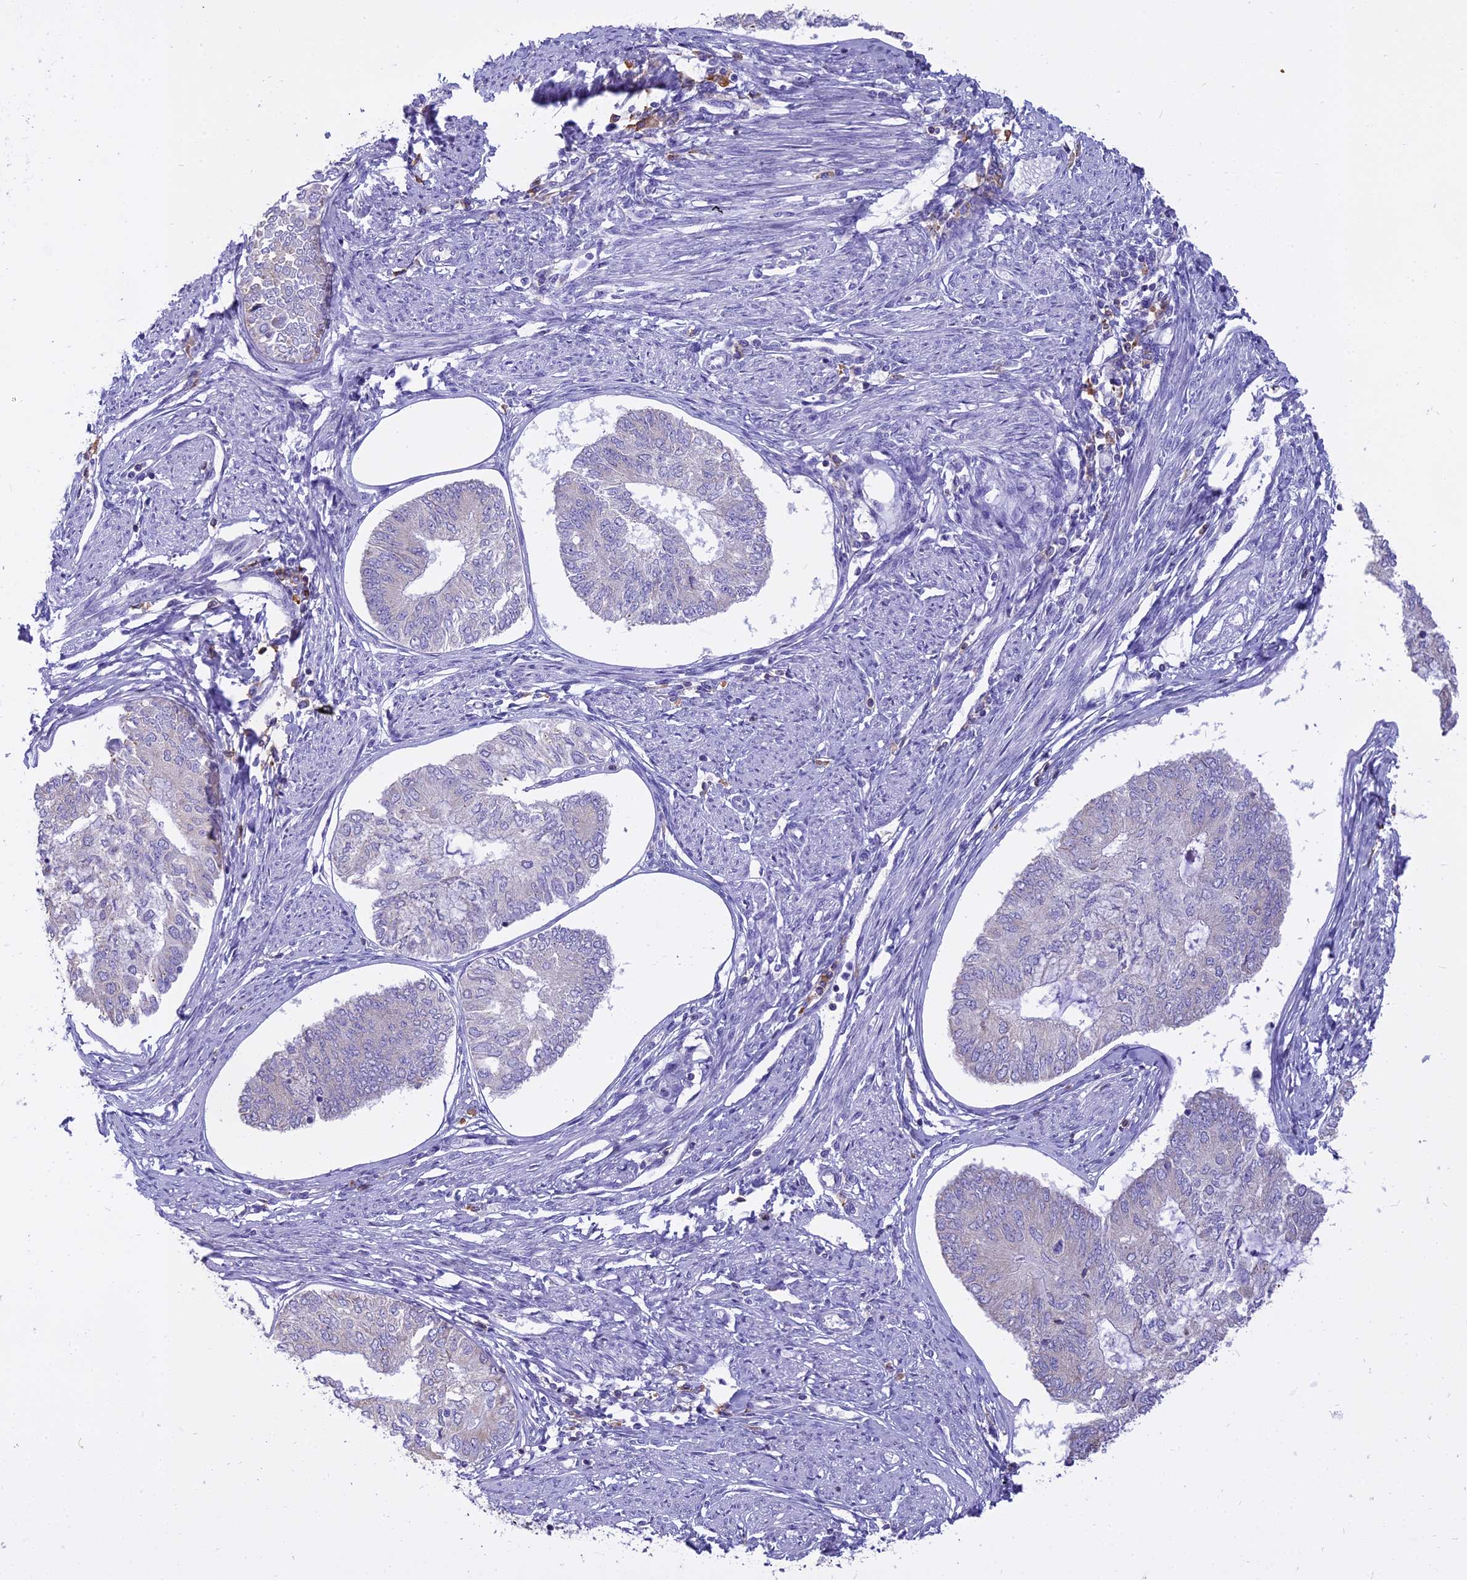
{"staining": {"intensity": "negative", "quantity": "none", "location": "none"}, "tissue": "endometrial cancer", "cell_type": "Tumor cells", "image_type": "cancer", "snomed": [{"axis": "morphology", "description": "Adenocarcinoma, NOS"}, {"axis": "topography", "description": "Endometrium"}], "caption": "Photomicrograph shows no significant protein staining in tumor cells of endometrial cancer (adenocarcinoma).", "gene": "CD5", "patient": {"sex": "female", "age": 68}}